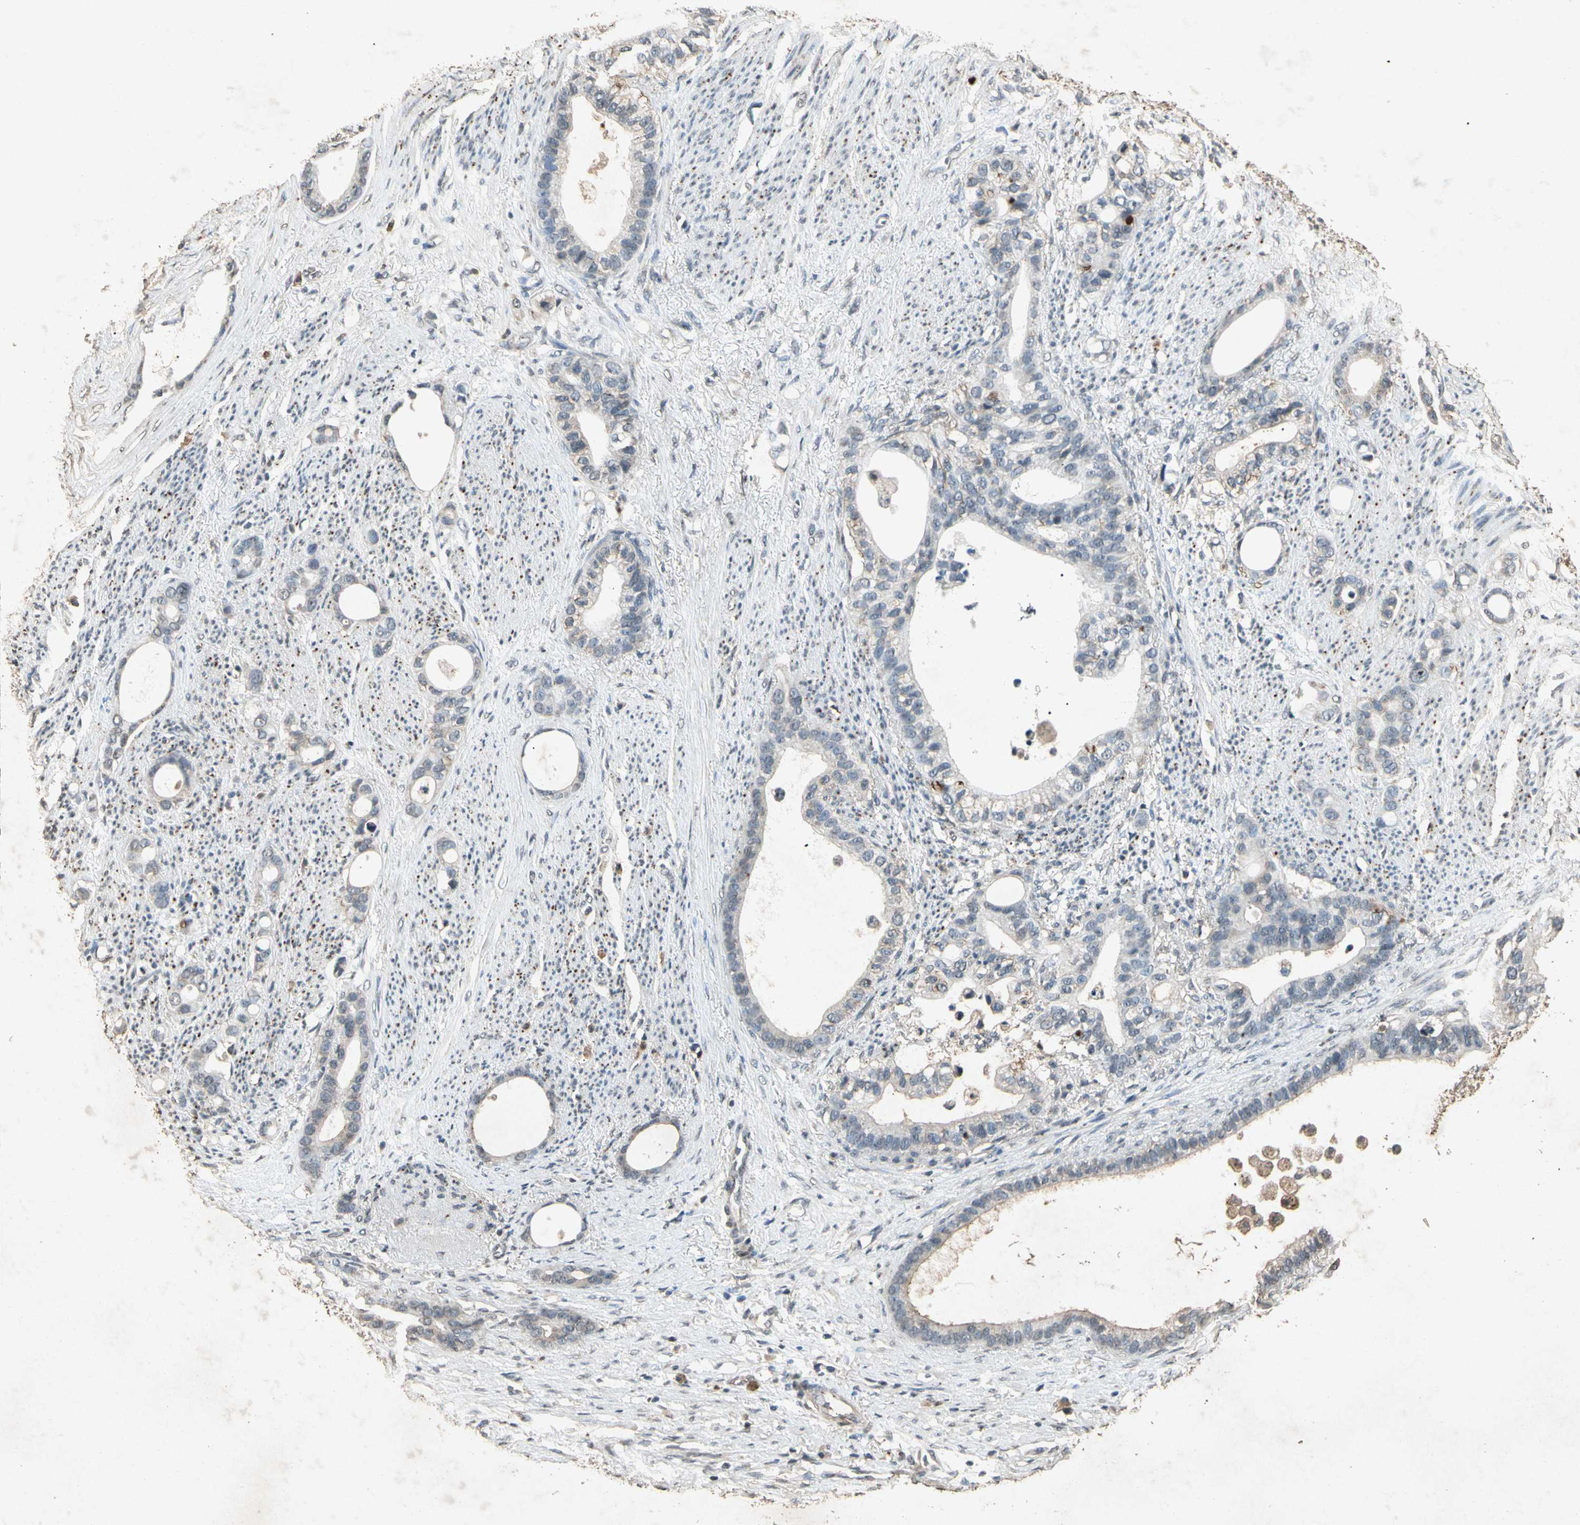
{"staining": {"intensity": "negative", "quantity": "none", "location": "none"}, "tissue": "stomach cancer", "cell_type": "Tumor cells", "image_type": "cancer", "snomed": [{"axis": "morphology", "description": "Adenocarcinoma, NOS"}, {"axis": "topography", "description": "Stomach"}], "caption": "The photomicrograph demonstrates no significant positivity in tumor cells of stomach adenocarcinoma.", "gene": "CP", "patient": {"sex": "female", "age": 75}}